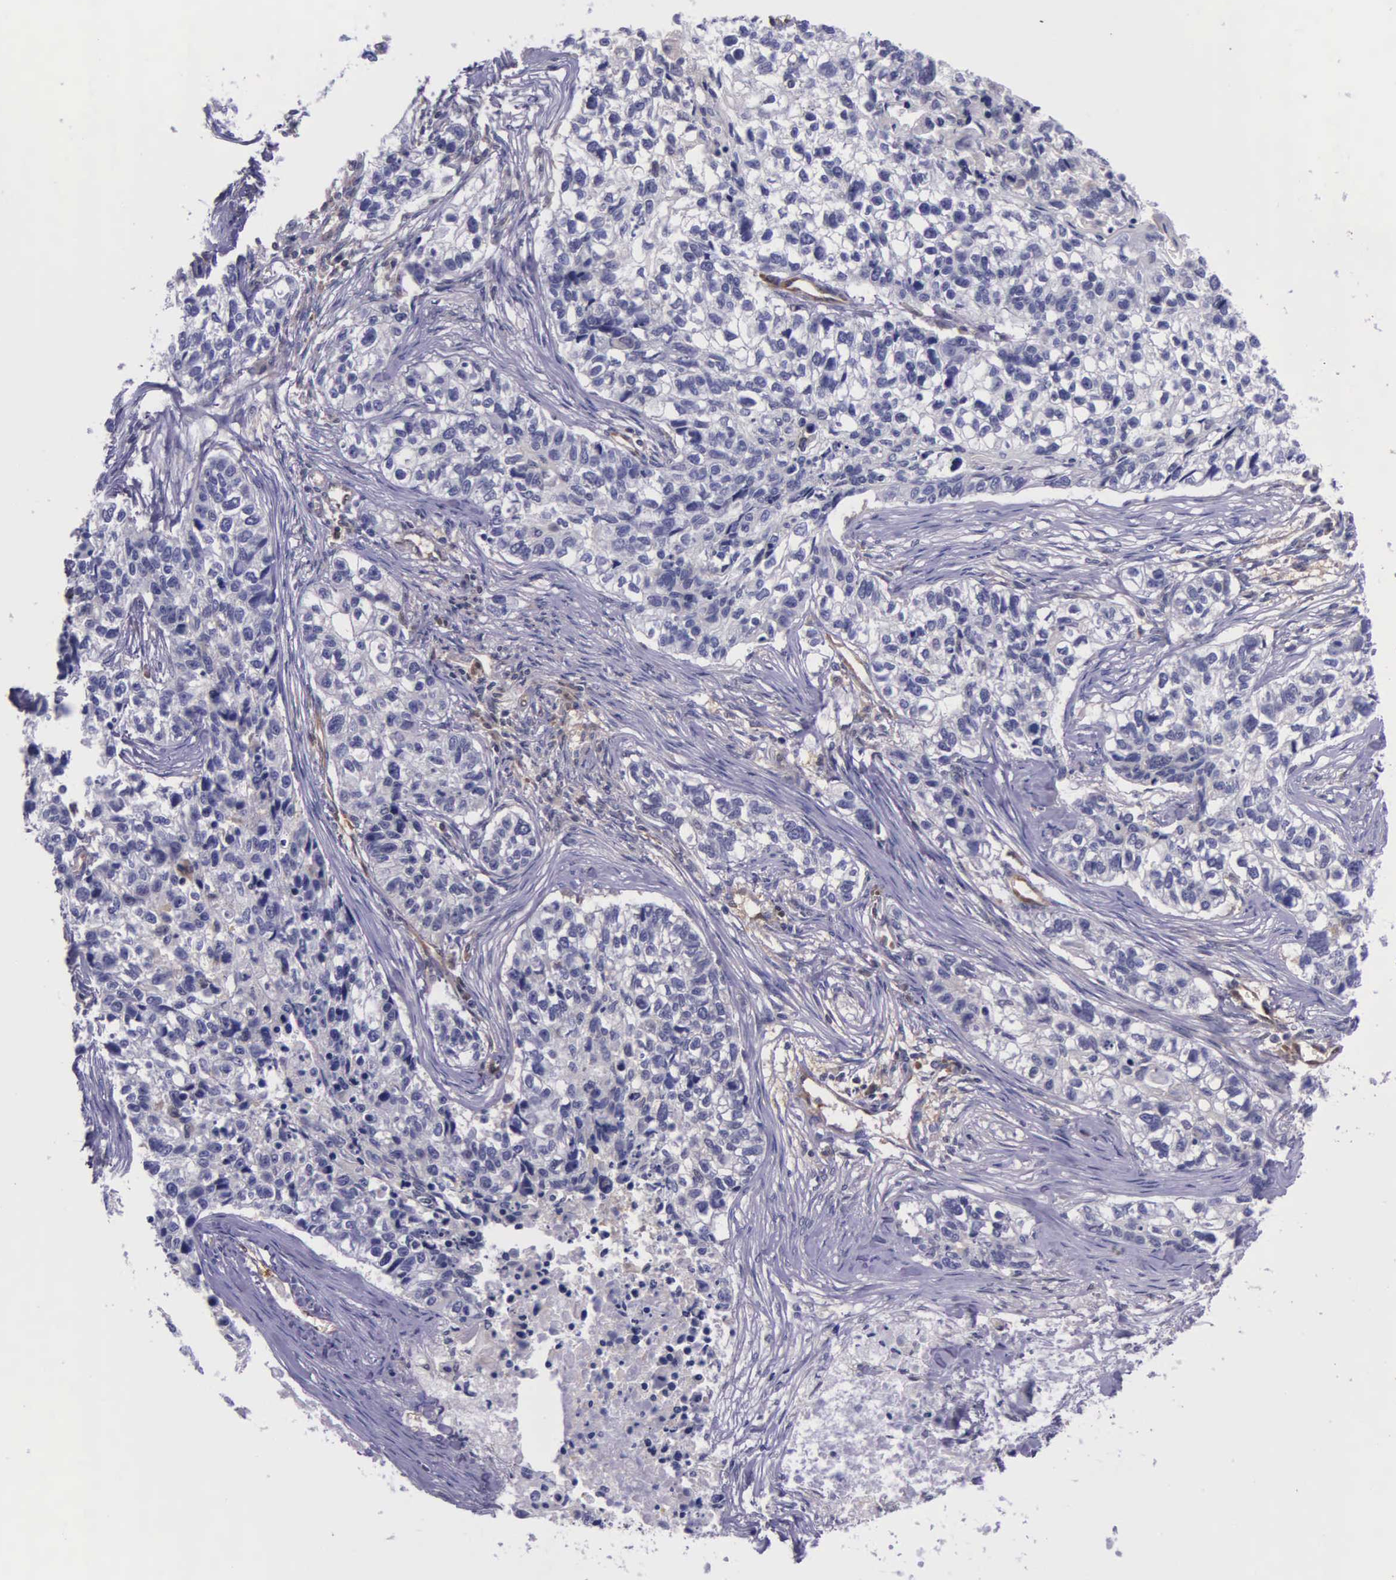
{"staining": {"intensity": "negative", "quantity": "none", "location": "none"}, "tissue": "lung cancer", "cell_type": "Tumor cells", "image_type": "cancer", "snomed": [{"axis": "morphology", "description": "Squamous cell carcinoma, NOS"}, {"axis": "topography", "description": "Lymph node"}, {"axis": "topography", "description": "Lung"}], "caption": "Immunohistochemistry photomicrograph of squamous cell carcinoma (lung) stained for a protein (brown), which displays no positivity in tumor cells. Brightfield microscopy of immunohistochemistry (IHC) stained with DAB (3,3'-diaminobenzidine) (brown) and hematoxylin (blue), captured at high magnification.", "gene": "GMPR2", "patient": {"sex": "male", "age": 74}}